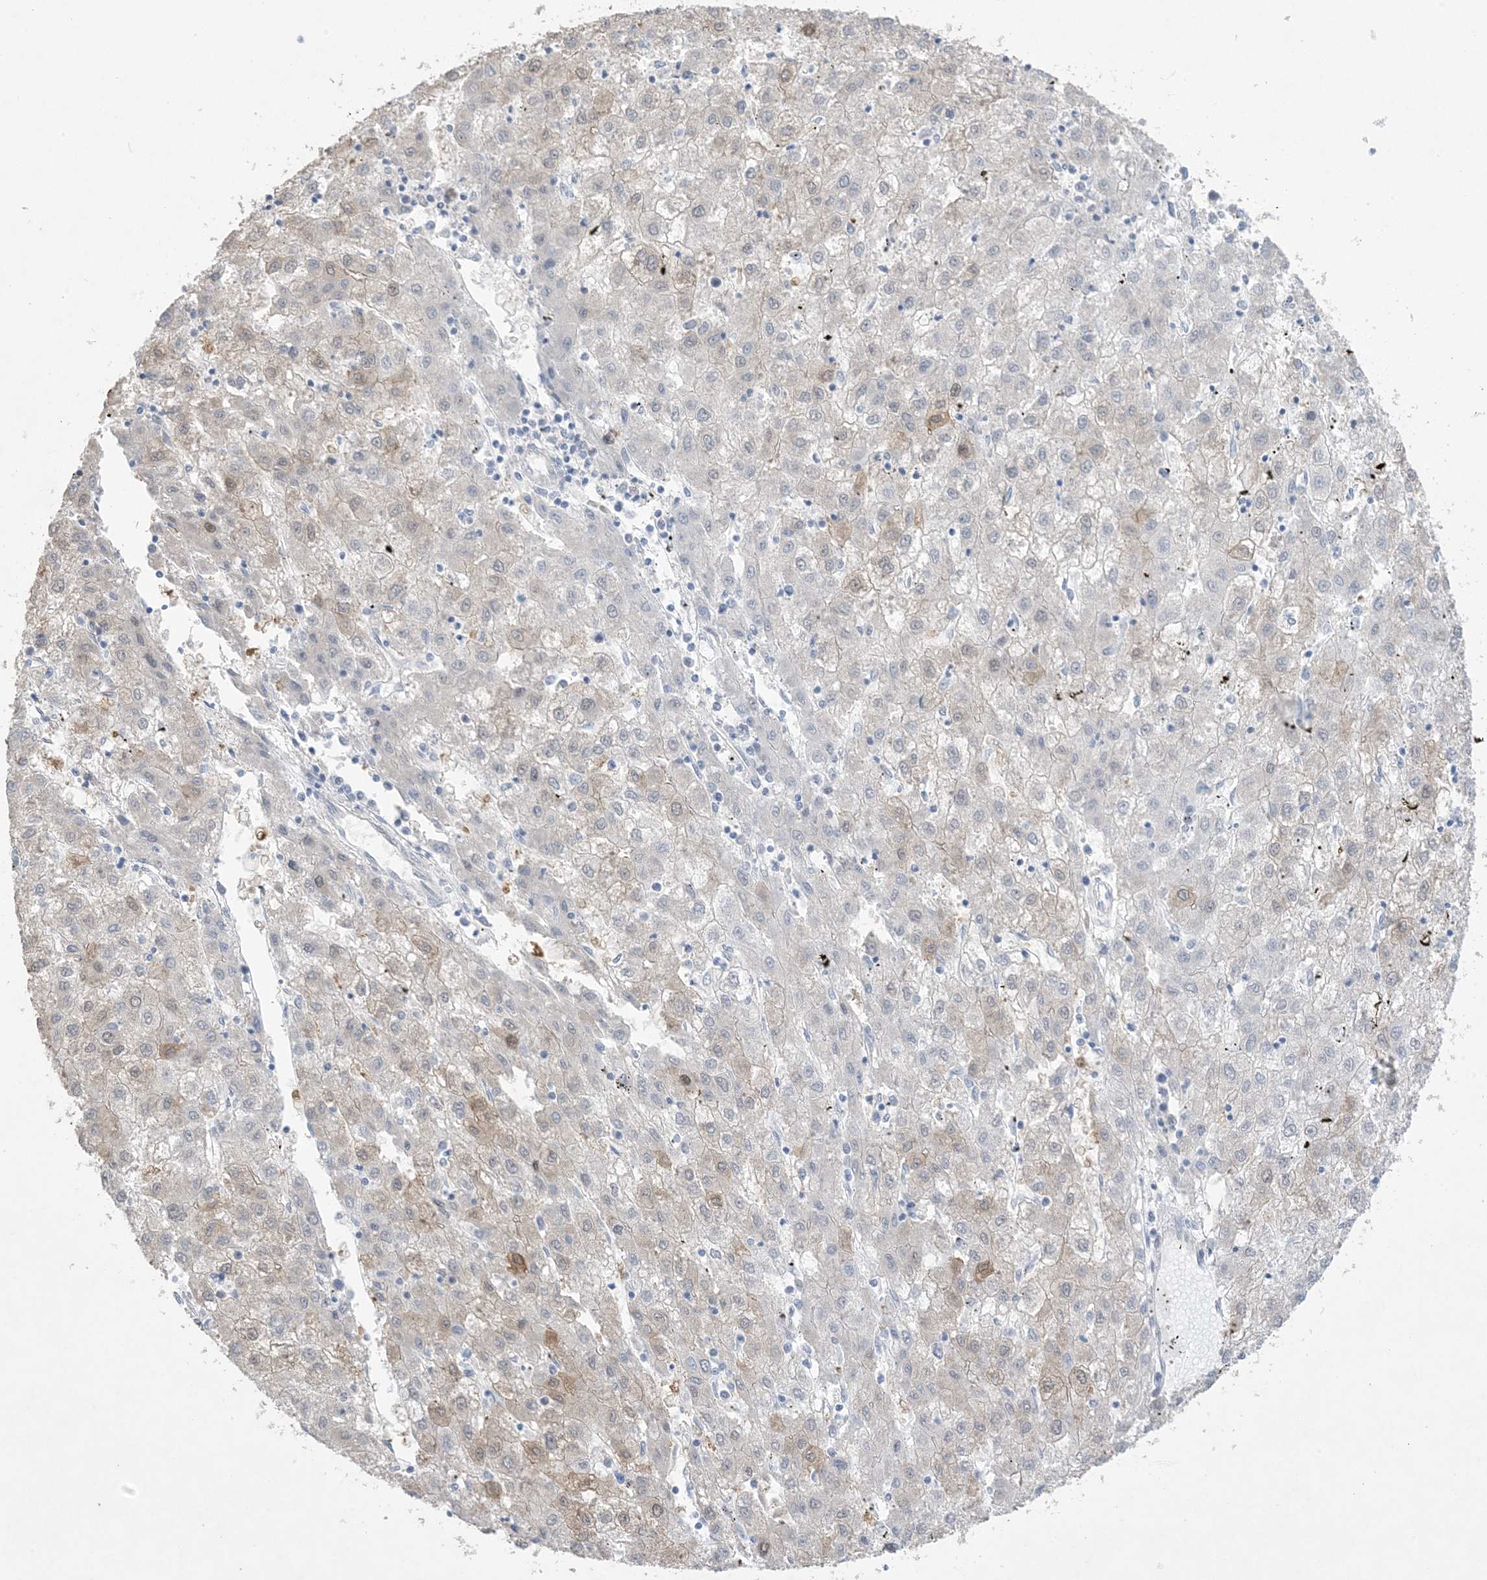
{"staining": {"intensity": "weak", "quantity": "<25%", "location": "cytoplasmic/membranous"}, "tissue": "liver cancer", "cell_type": "Tumor cells", "image_type": "cancer", "snomed": [{"axis": "morphology", "description": "Carcinoma, Hepatocellular, NOS"}, {"axis": "topography", "description": "Liver"}], "caption": "Tumor cells show no significant expression in liver cancer (hepatocellular carcinoma).", "gene": "HMGCS1", "patient": {"sex": "male", "age": 72}}